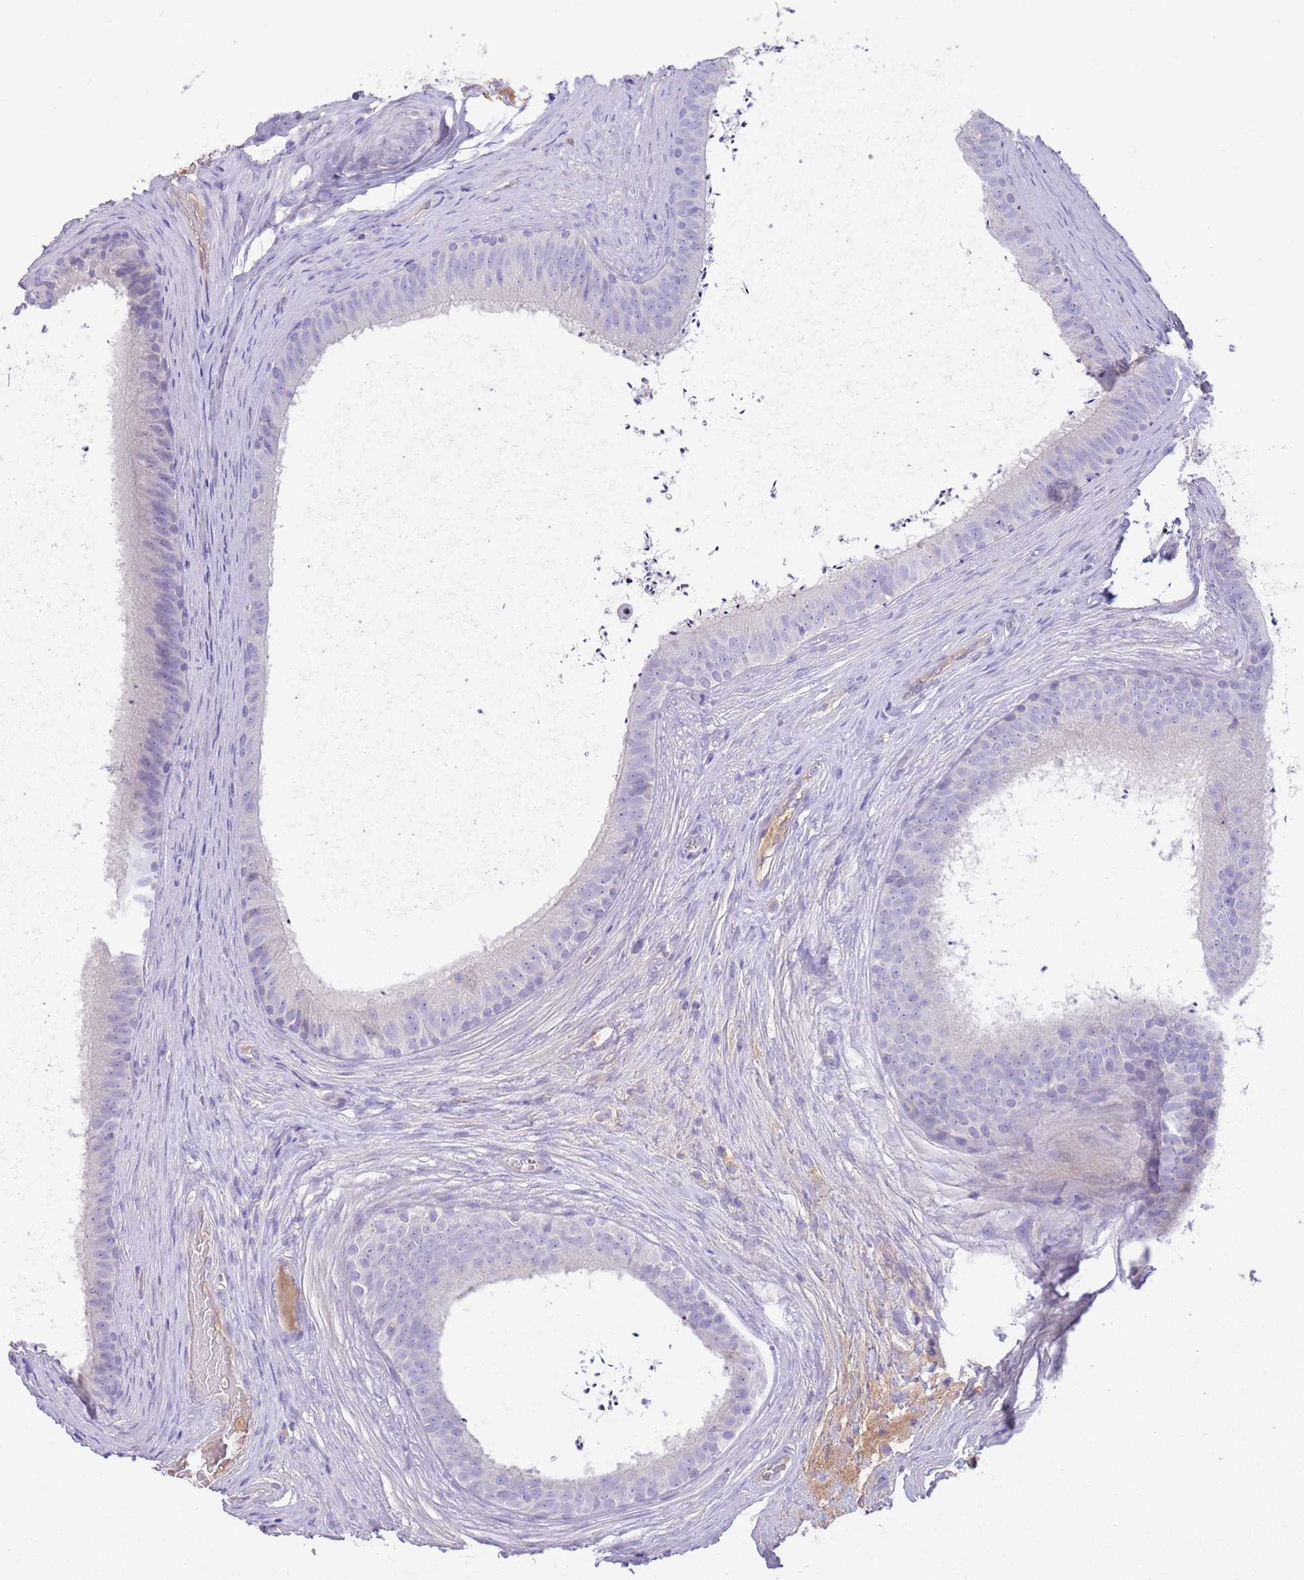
{"staining": {"intensity": "negative", "quantity": "none", "location": "none"}, "tissue": "epididymis", "cell_type": "Glandular cells", "image_type": "normal", "snomed": [{"axis": "morphology", "description": "Normal tissue, NOS"}, {"axis": "topography", "description": "Testis"}, {"axis": "topography", "description": "Epididymis"}], "caption": "Glandular cells are negative for protein expression in unremarkable human epididymis. The staining is performed using DAB brown chromogen with nuclei counter-stained in using hematoxylin.", "gene": "IGFL4", "patient": {"sex": "male", "age": 41}}